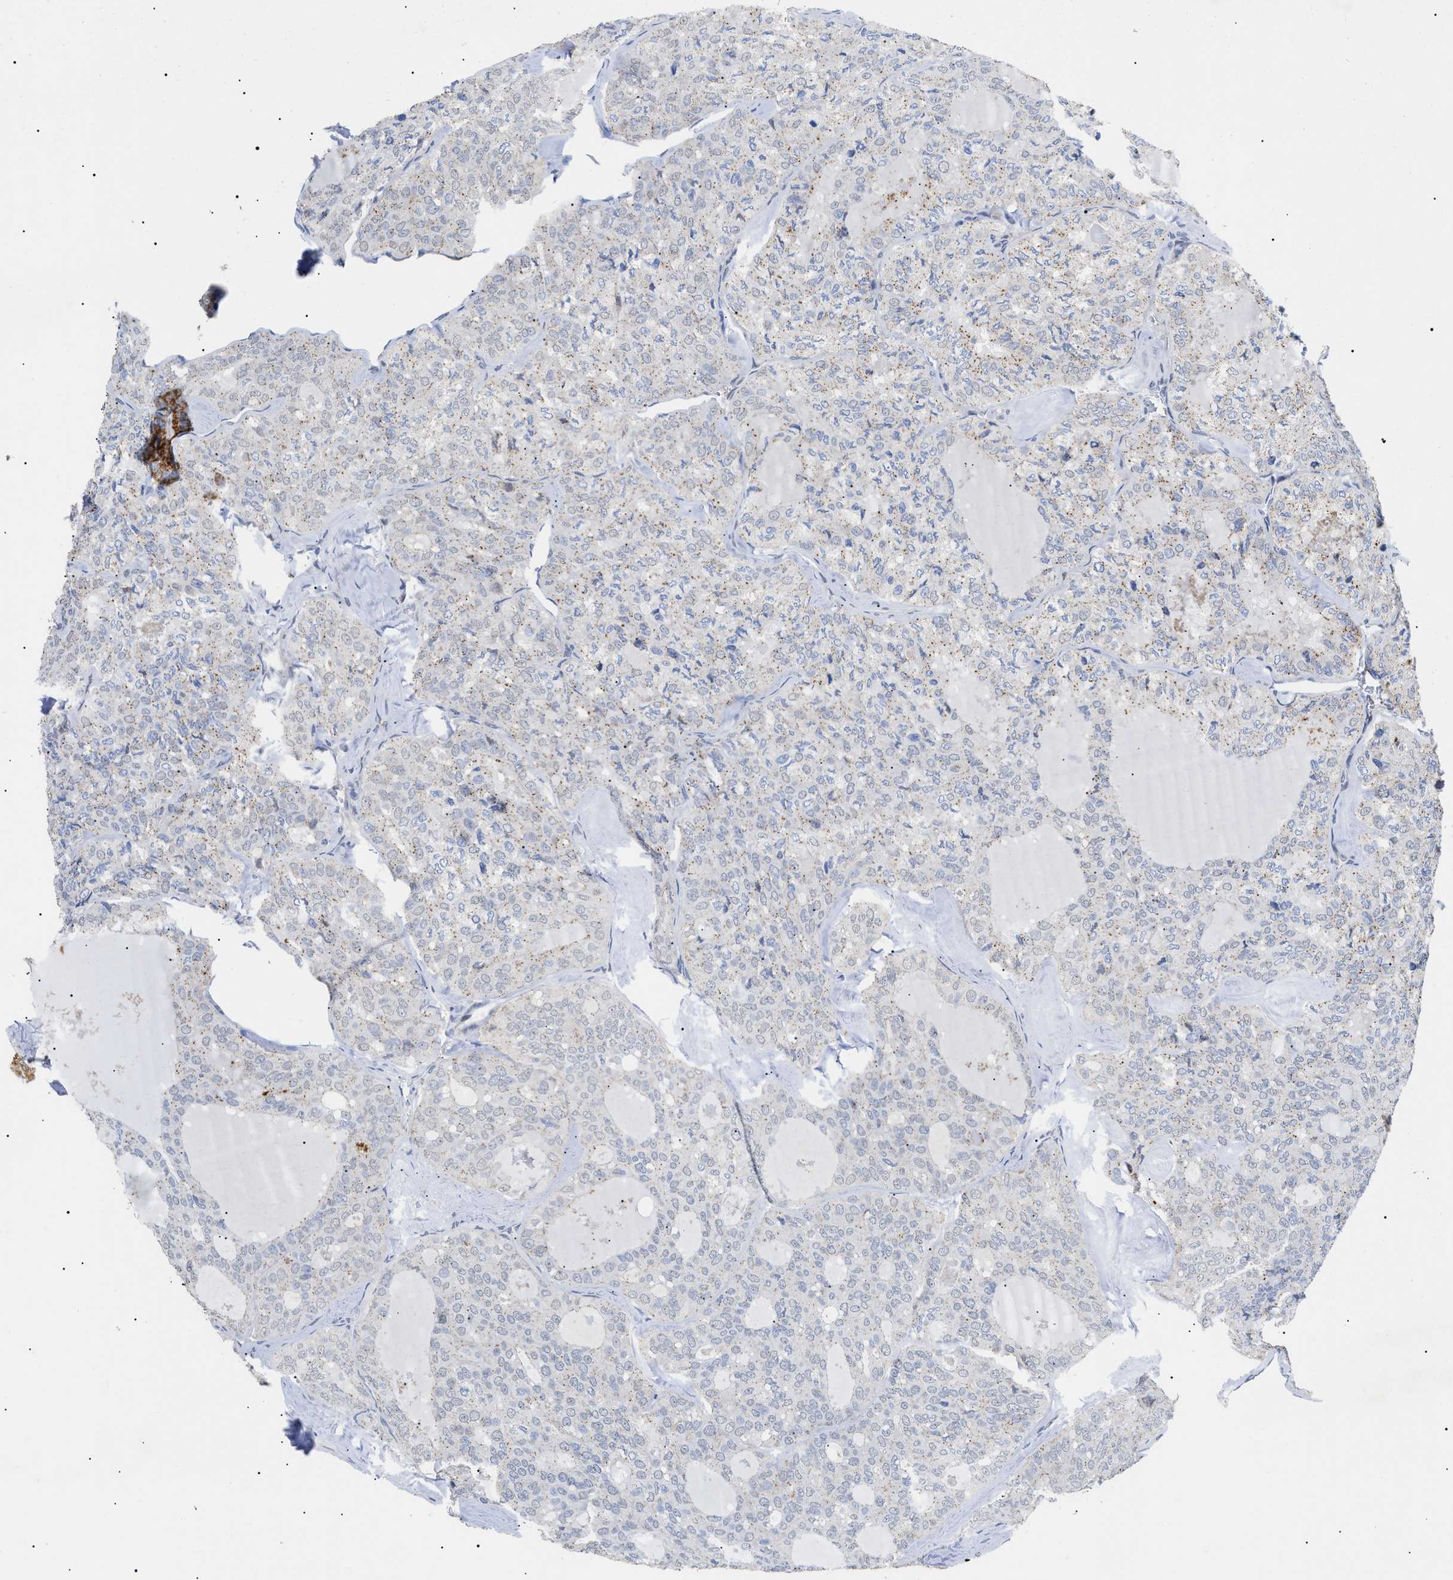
{"staining": {"intensity": "negative", "quantity": "none", "location": "none"}, "tissue": "thyroid cancer", "cell_type": "Tumor cells", "image_type": "cancer", "snomed": [{"axis": "morphology", "description": "Follicular adenoma carcinoma, NOS"}, {"axis": "topography", "description": "Thyroid gland"}], "caption": "This is an immunohistochemistry histopathology image of human thyroid cancer (follicular adenoma carcinoma). There is no staining in tumor cells.", "gene": "SFXN5", "patient": {"sex": "male", "age": 75}}